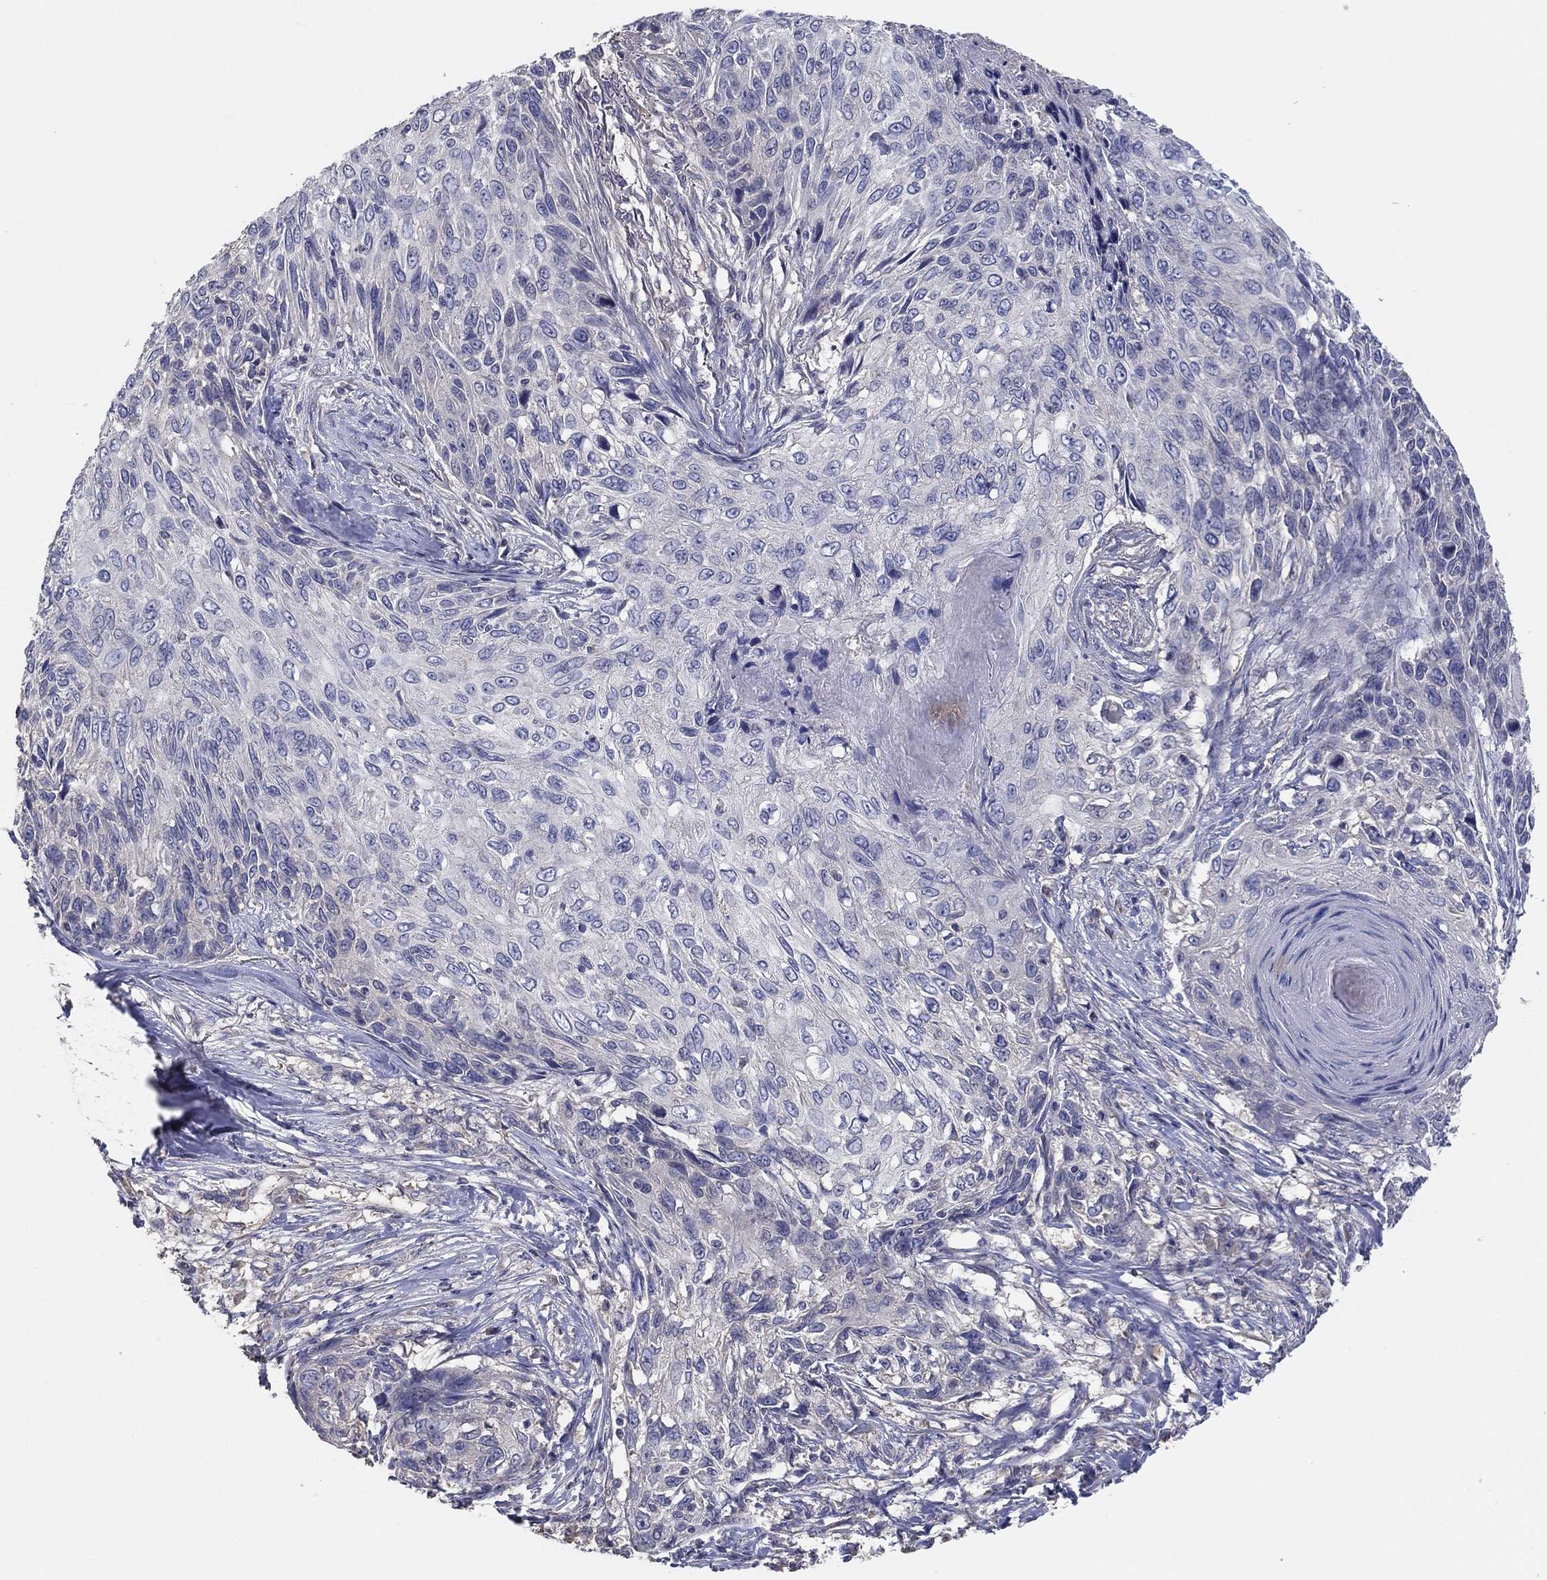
{"staining": {"intensity": "negative", "quantity": "none", "location": "none"}, "tissue": "skin cancer", "cell_type": "Tumor cells", "image_type": "cancer", "snomed": [{"axis": "morphology", "description": "Squamous cell carcinoma, NOS"}, {"axis": "topography", "description": "Skin"}], "caption": "The immunohistochemistry (IHC) image has no significant positivity in tumor cells of skin cancer (squamous cell carcinoma) tissue.", "gene": "DOCK3", "patient": {"sex": "male", "age": 92}}